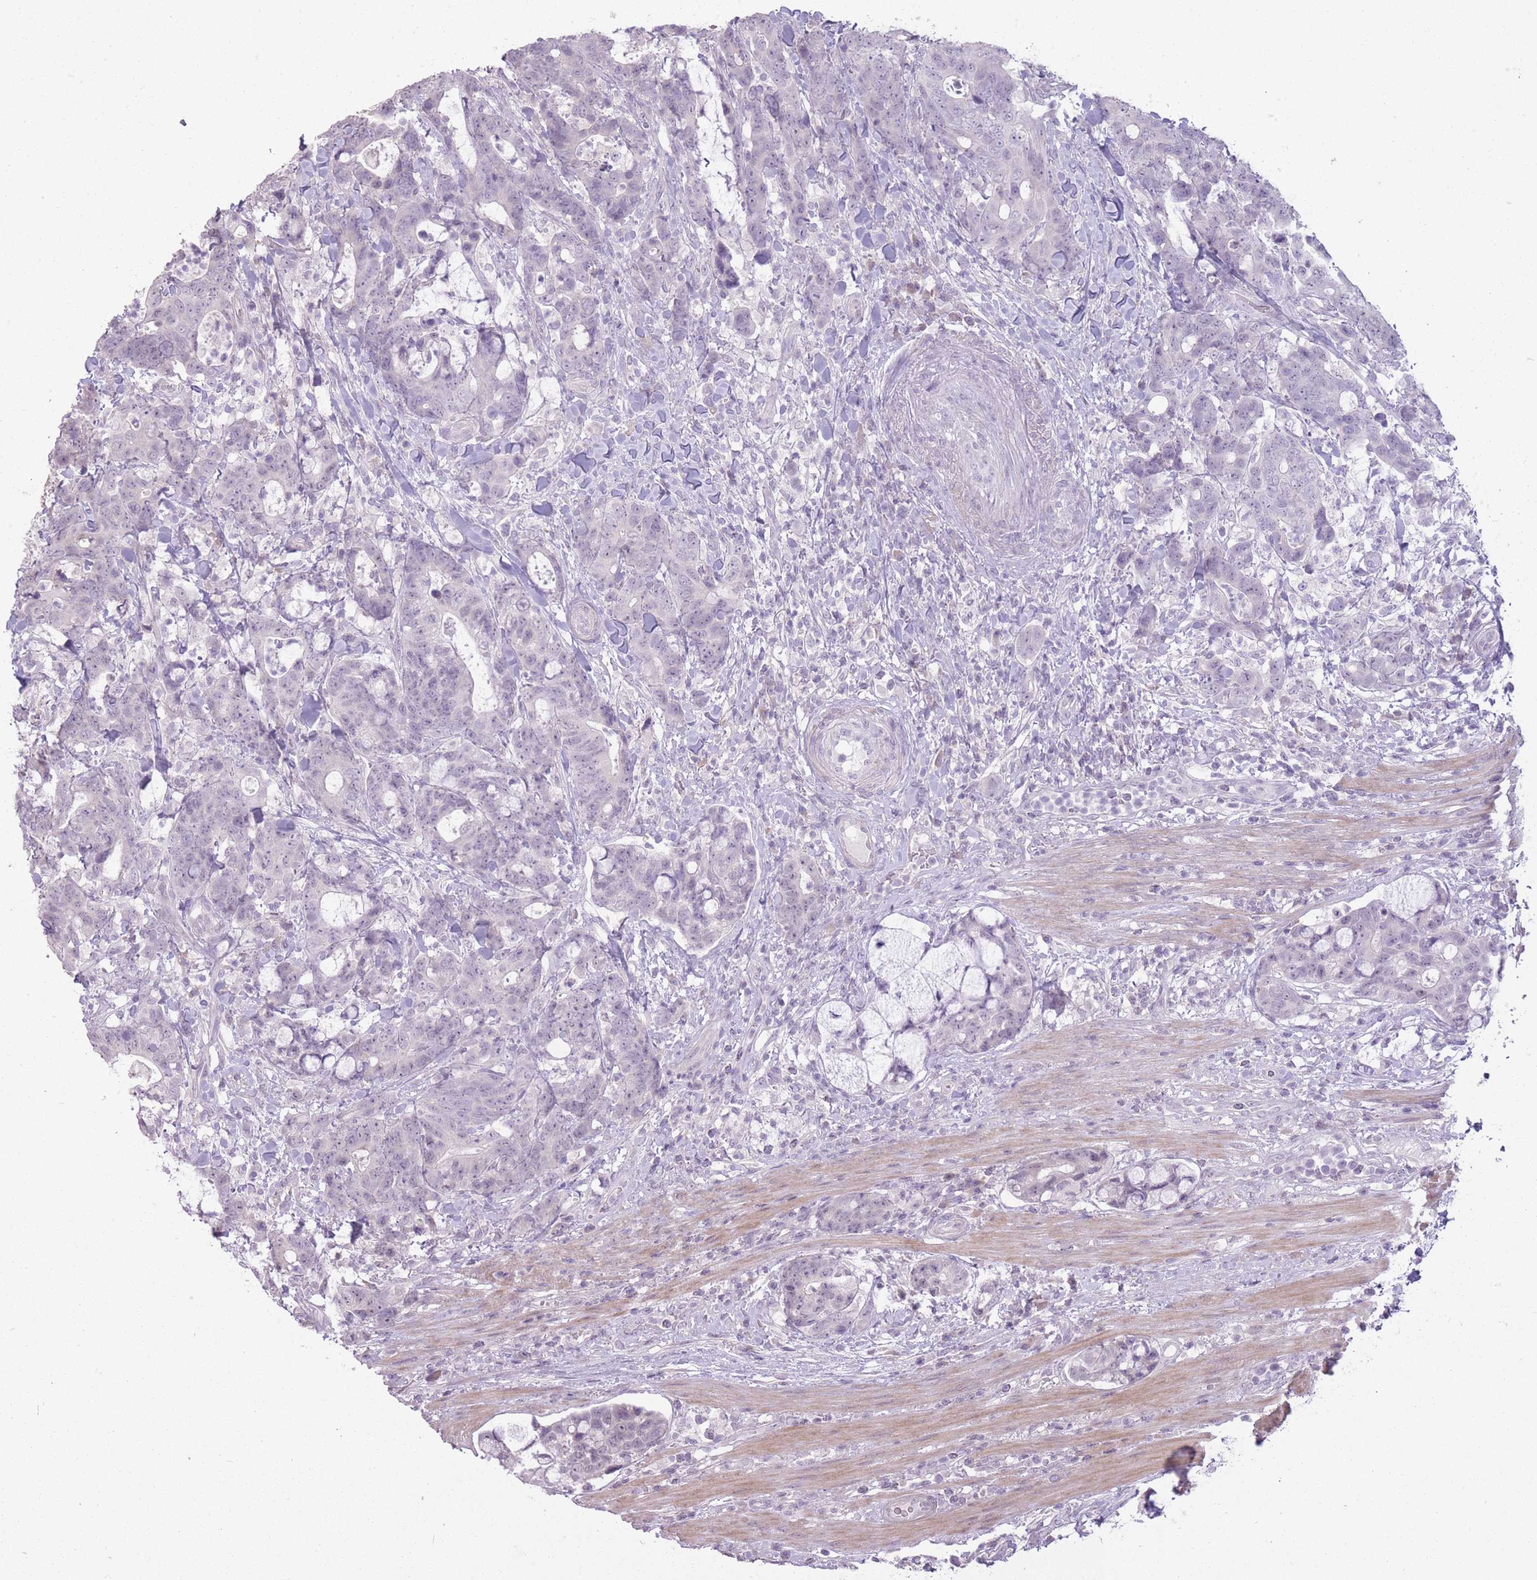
{"staining": {"intensity": "negative", "quantity": "none", "location": "none"}, "tissue": "colorectal cancer", "cell_type": "Tumor cells", "image_type": "cancer", "snomed": [{"axis": "morphology", "description": "Adenocarcinoma, NOS"}, {"axis": "topography", "description": "Colon"}], "caption": "Colorectal cancer (adenocarcinoma) stained for a protein using immunohistochemistry displays no staining tumor cells.", "gene": "ZBTB24", "patient": {"sex": "female", "age": 82}}